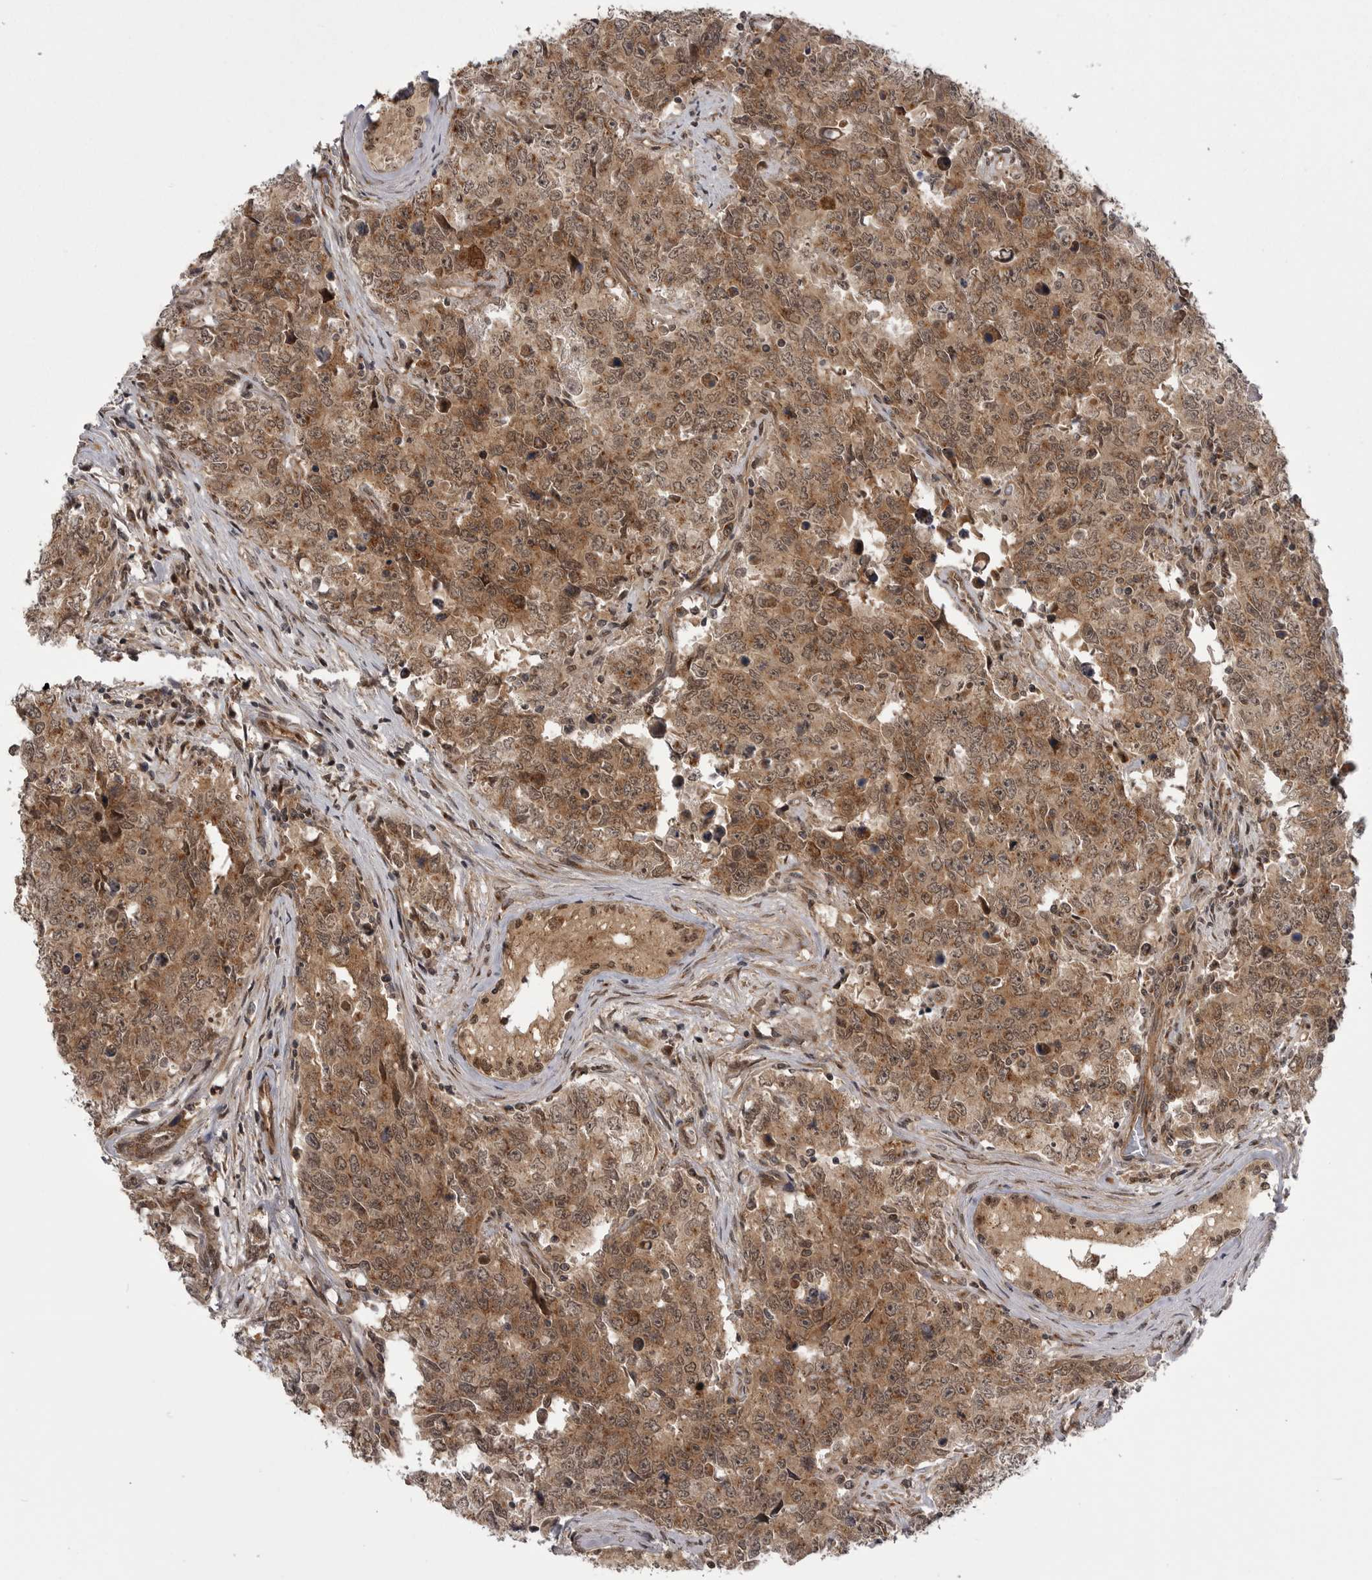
{"staining": {"intensity": "moderate", "quantity": ">75%", "location": "cytoplasmic/membranous,nuclear"}, "tissue": "testis cancer", "cell_type": "Tumor cells", "image_type": "cancer", "snomed": [{"axis": "morphology", "description": "Carcinoma, Embryonal, NOS"}, {"axis": "topography", "description": "Testis"}], "caption": "Tumor cells display moderate cytoplasmic/membranous and nuclear staining in approximately >75% of cells in testis cancer (embryonal carcinoma).", "gene": "PDCL", "patient": {"sex": "male", "age": 28}}